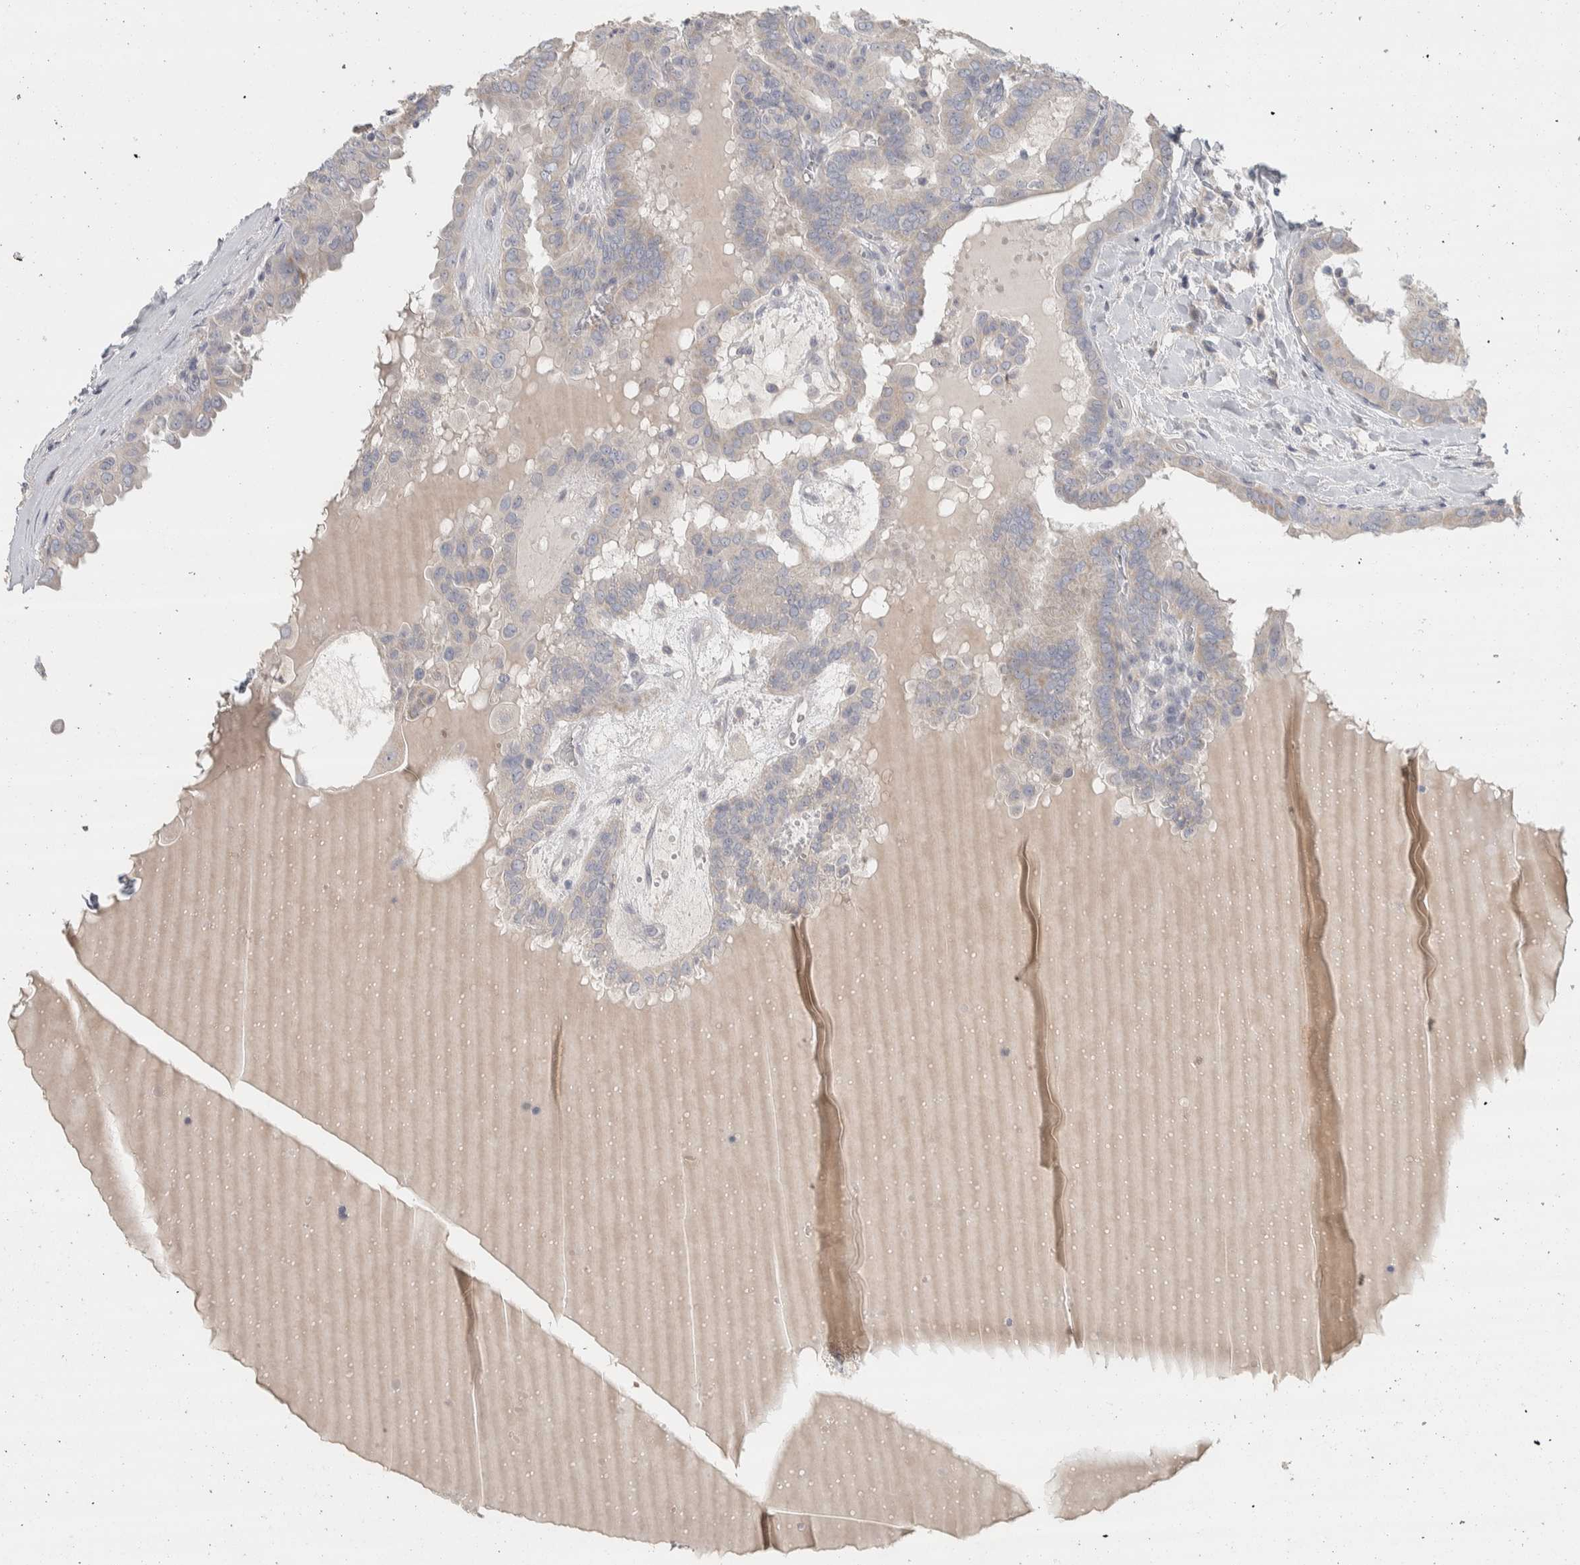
{"staining": {"intensity": "weak", "quantity": "<25%", "location": "cytoplasmic/membranous"}, "tissue": "thyroid cancer", "cell_type": "Tumor cells", "image_type": "cancer", "snomed": [{"axis": "morphology", "description": "Papillary adenocarcinoma, NOS"}, {"axis": "topography", "description": "Thyroid gland"}], "caption": "Tumor cells show no significant protein staining in papillary adenocarcinoma (thyroid). Brightfield microscopy of immunohistochemistry (IHC) stained with DAB (brown) and hematoxylin (blue), captured at high magnification.", "gene": "DCXR", "patient": {"sex": "male", "age": 33}}